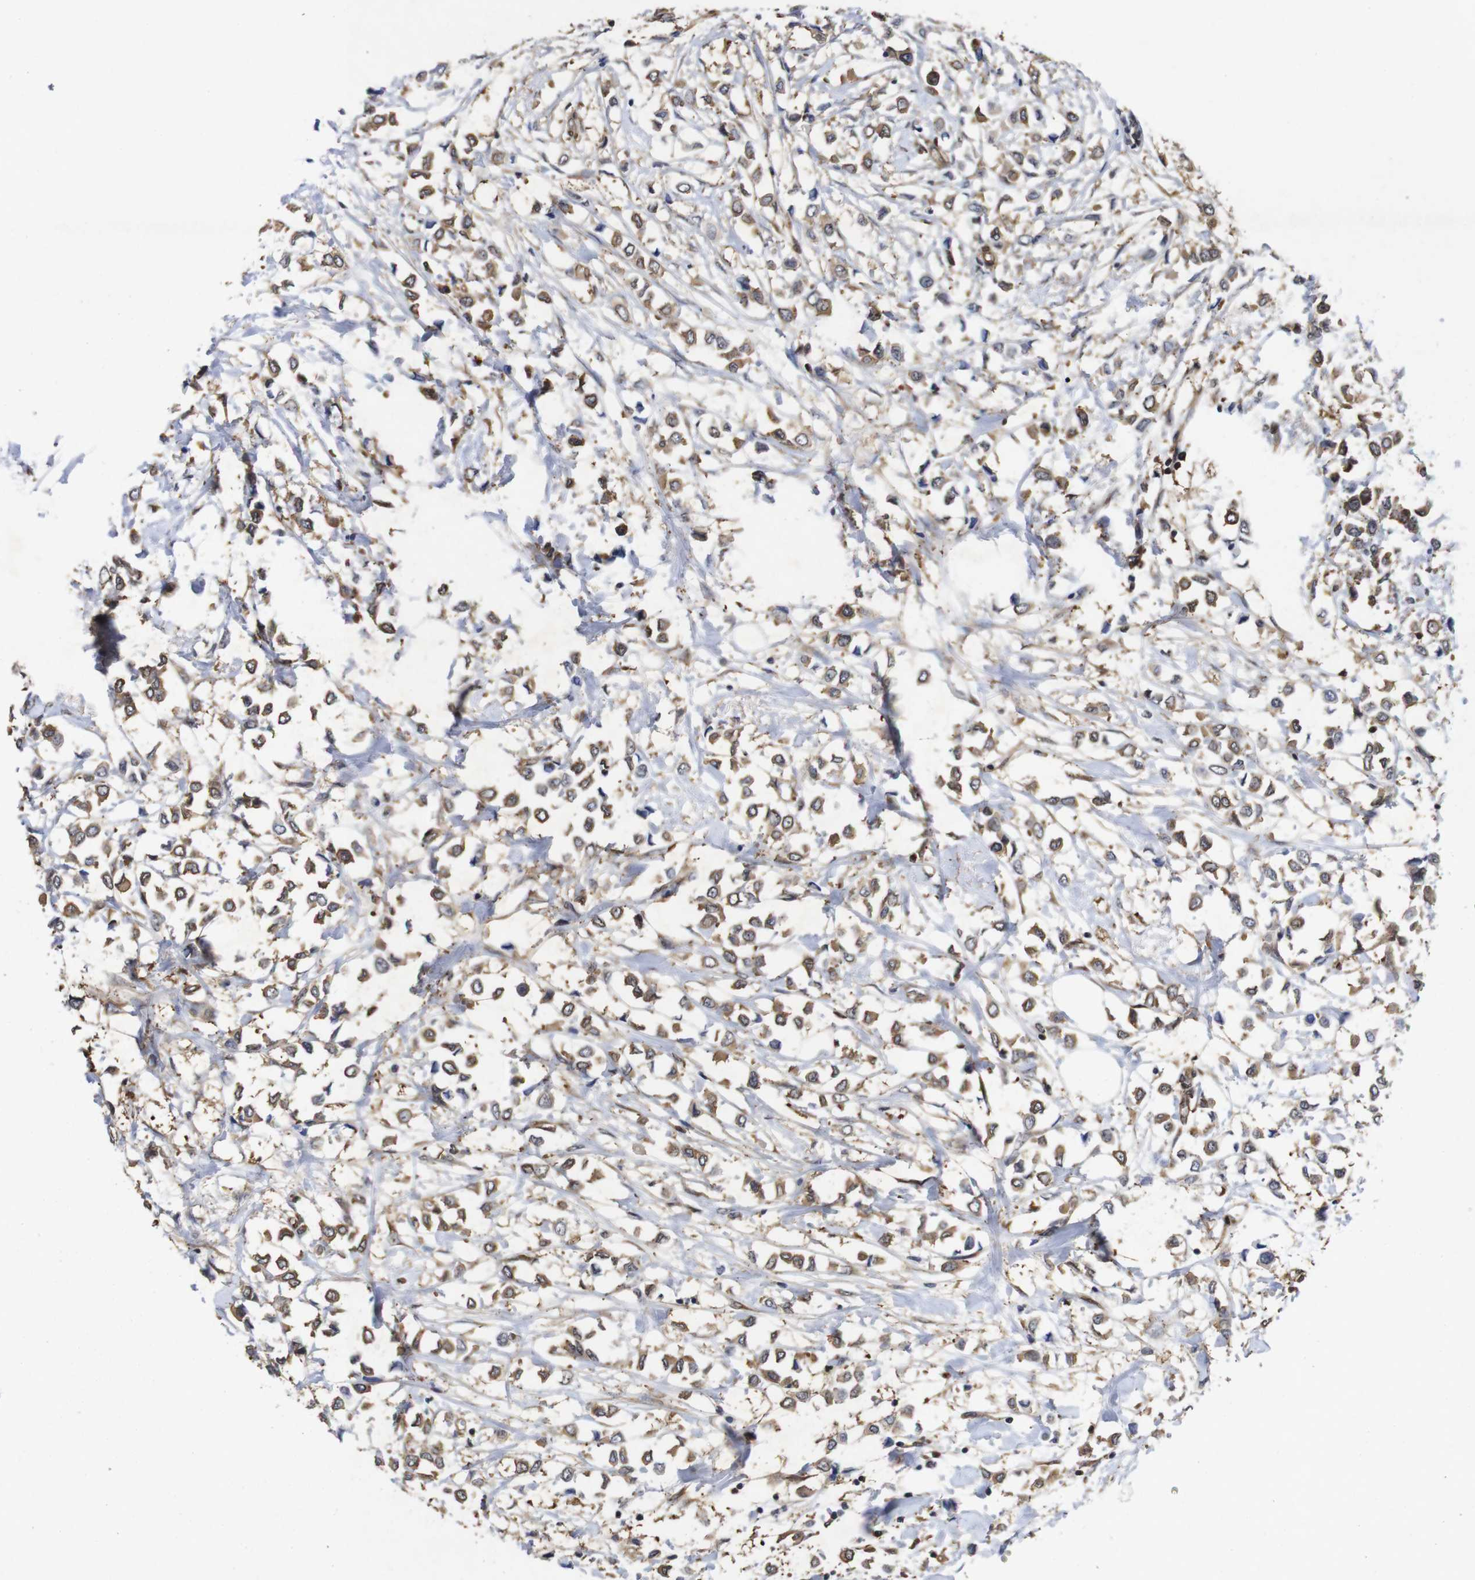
{"staining": {"intensity": "moderate", "quantity": ">75%", "location": "cytoplasmic/membranous"}, "tissue": "breast cancer", "cell_type": "Tumor cells", "image_type": "cancer", "snomed": [{"axis": "morphology", "description": "Lobular carcinoma"}, {"axis": "topography", "description": "Breast"}], "caption": "This micrograph shows immunohistochemistry (IHC) staining of breast cancer, with medium moderate cytoplasmic/membranous staining in approximately >75% of tumor cells.", "gene": "SUMO3", "patient": {"sex": "female", "age": 51}}